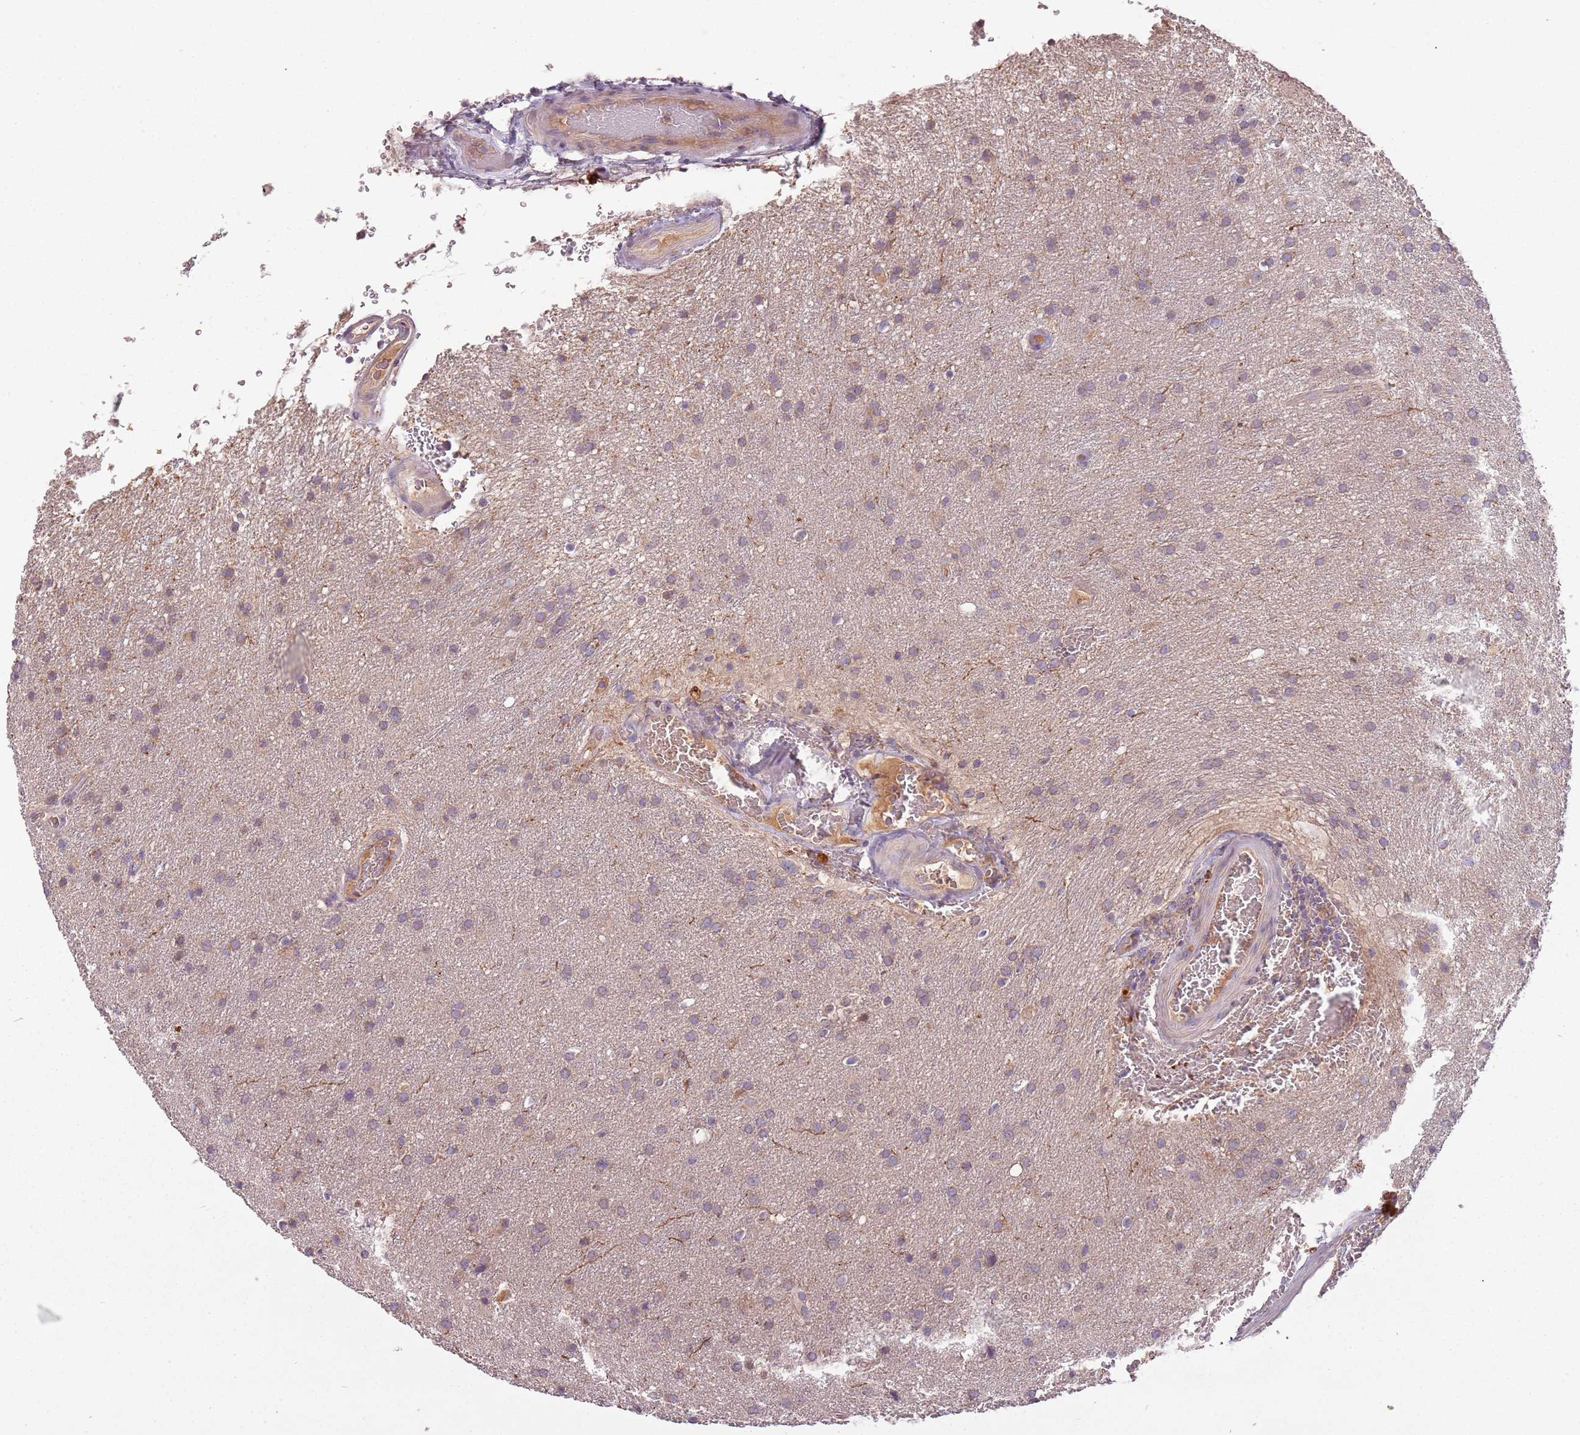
{"staining": {"intensity": "weak", "quantity": ">75%", "location": "cytoplasmic/membranous"}, "tissue": "glioma", "cell_type": "Tumor cells", "image_type": "cancer", "snomed": [{"axis": "morphology", "description": "Glioma, malignant, Low grade"}, {"axis": "topography", "description": "Brain"}], "caption": "Protein expression analysis of human glioma reveals weak cytoplasmic/membranous positivity in approximately >75% of tumor cells.", "gene": "FECH", "patient": {"sex": "female", "age": 32}}